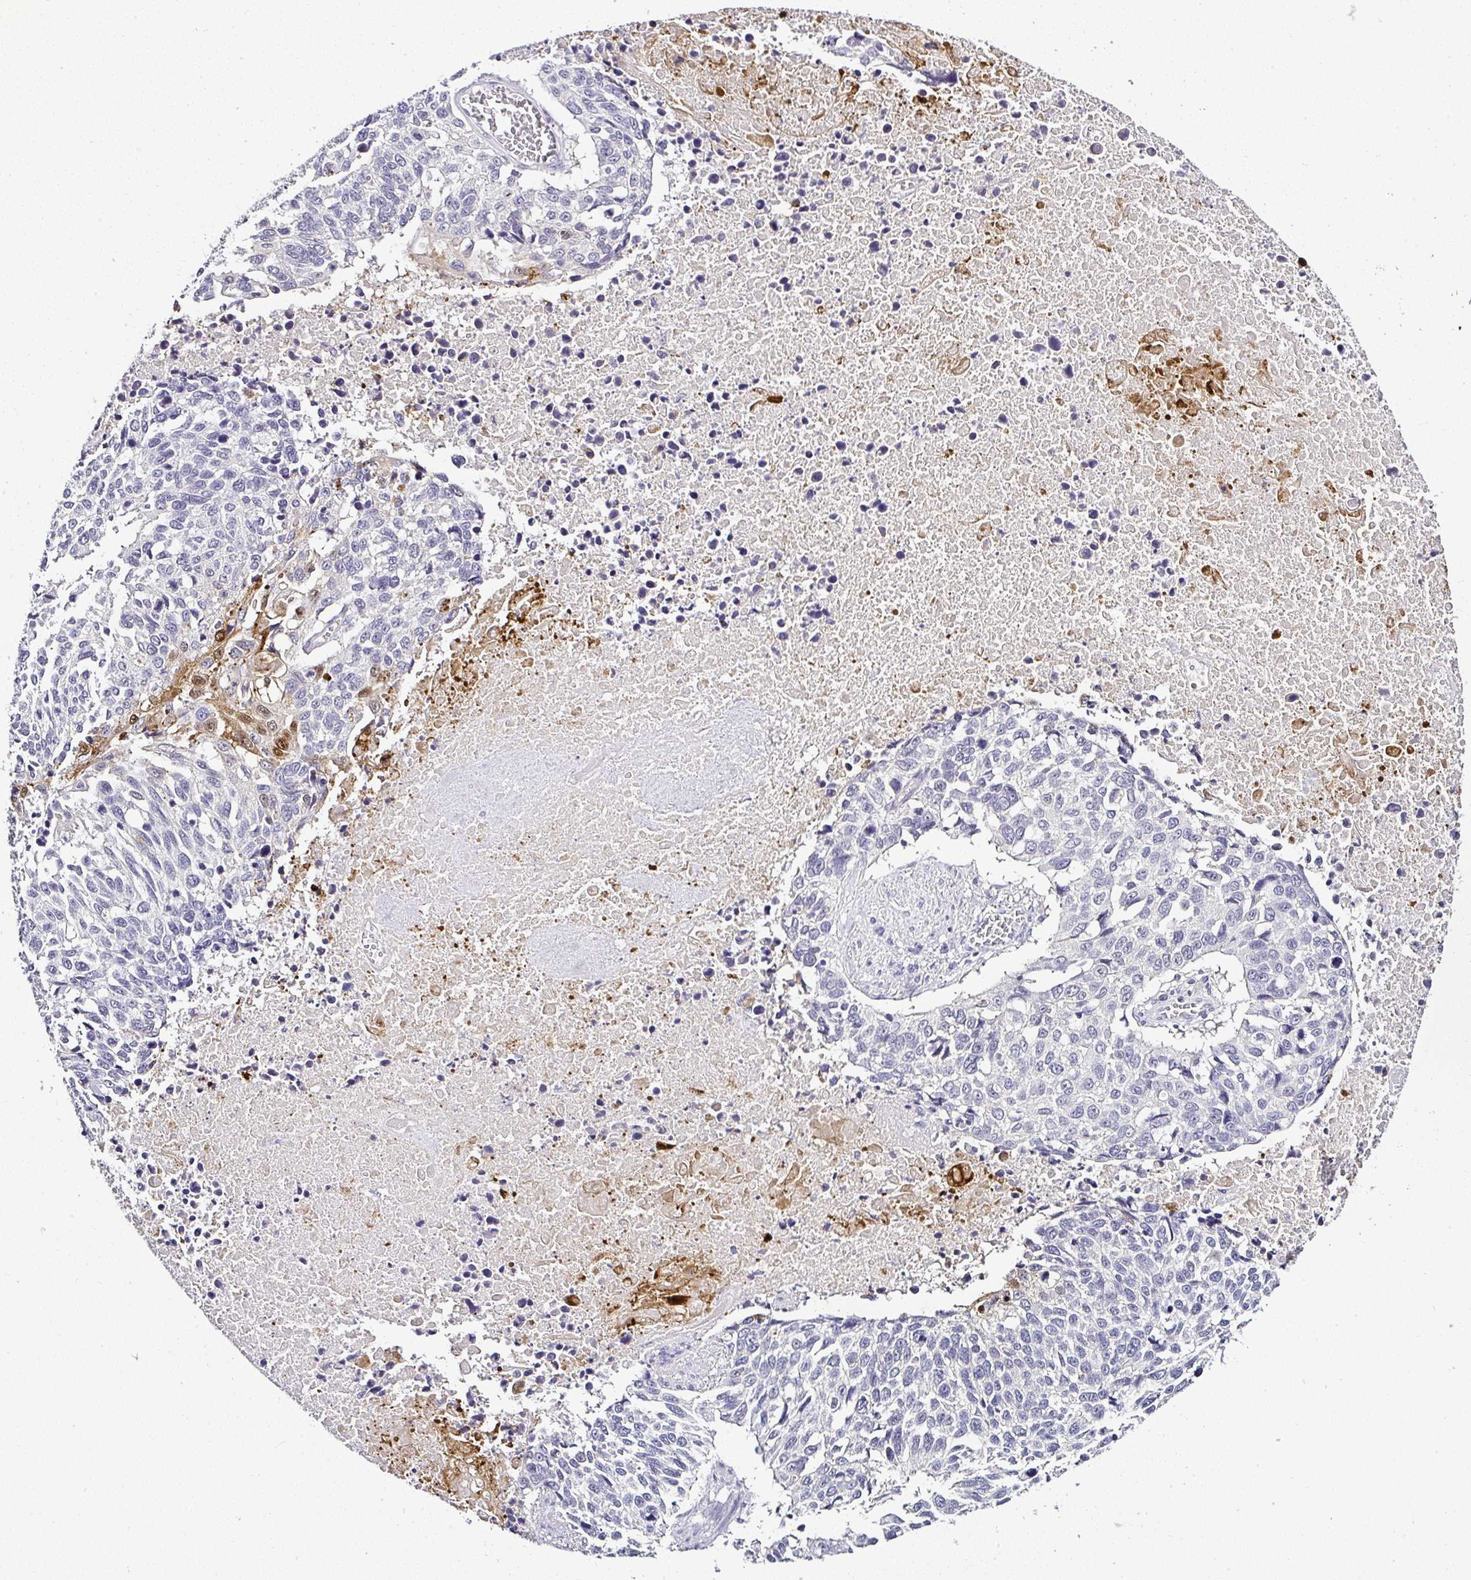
{"staining": {"intensity": "negative", "quantity": "none", "location": "none"}, "tissue": "lung cancer", "cell_type": "Tumor cells", "image_type": "cancer", "snomed": [{"axis": "morphology", "description": "Squamous cell carcinoma, NOS"}, {"axis": "topography", "description": "Lung"}], "caption": "This histopathology image is of squamous cell carcinoma (lung) stained with immunohistochemistry to label a protein in brown with the nuclei are counter-stained blue. There is no expression in tumor cells.", "gene": "SERPINB3", "patient": {"sex": "male", "age": 62}}